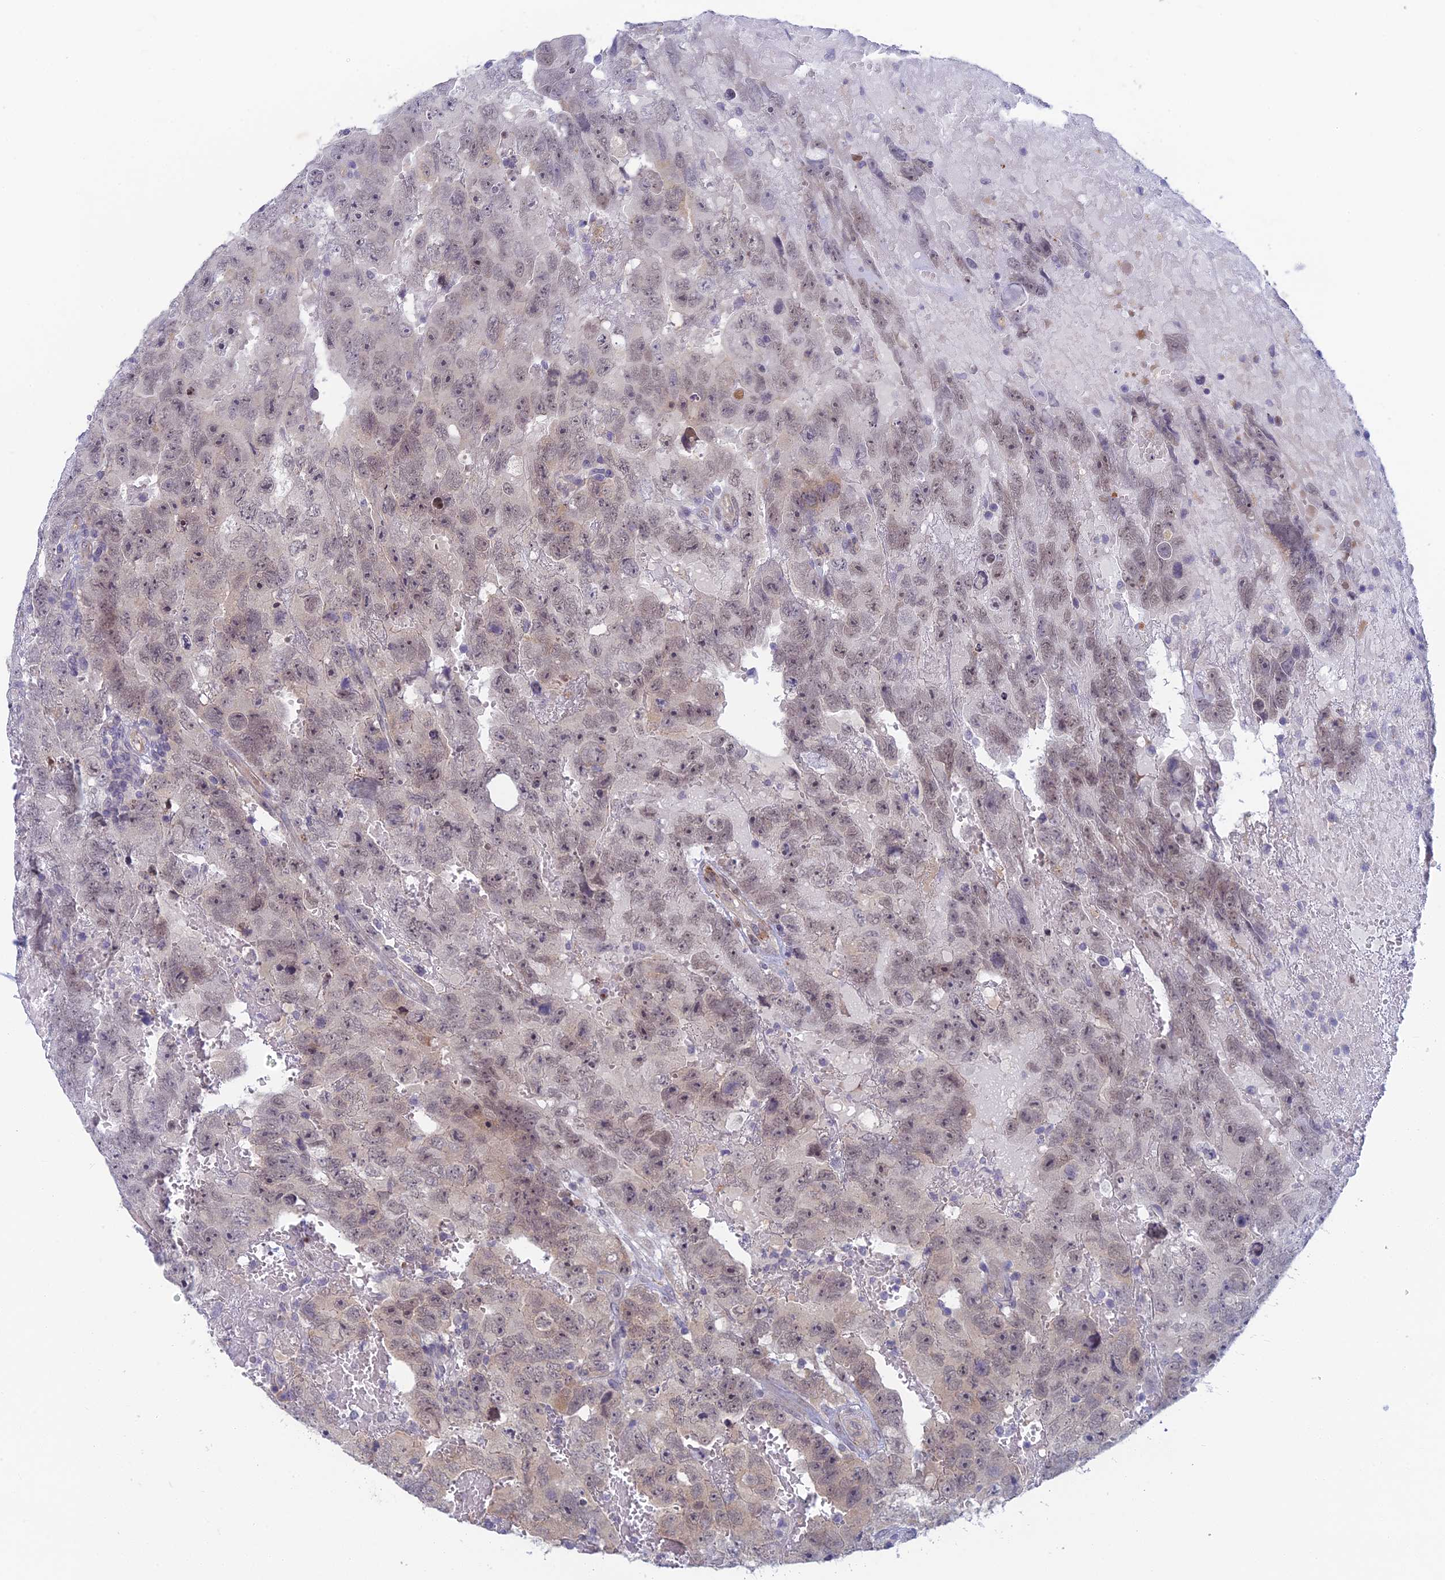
{"staining": {"intensity": "negative", "quantity": "none", "location": "none"}, "tissue": "testis cancer", "cell_type": "Tumor cells", "image_type": "cancer", "snomed": [{"axis": "morphology", "description": "Carcinoma, Embryonal, NOS"}, {"axis": "topography", "description": "Testis"}], "caption": "A high-resolution micrograph shows IHC staining of testis cancer, which reveals no significant positivity in tumor cells.", "gene": "PPP1R26", "patient": {"sex": "male", "age": 45}}